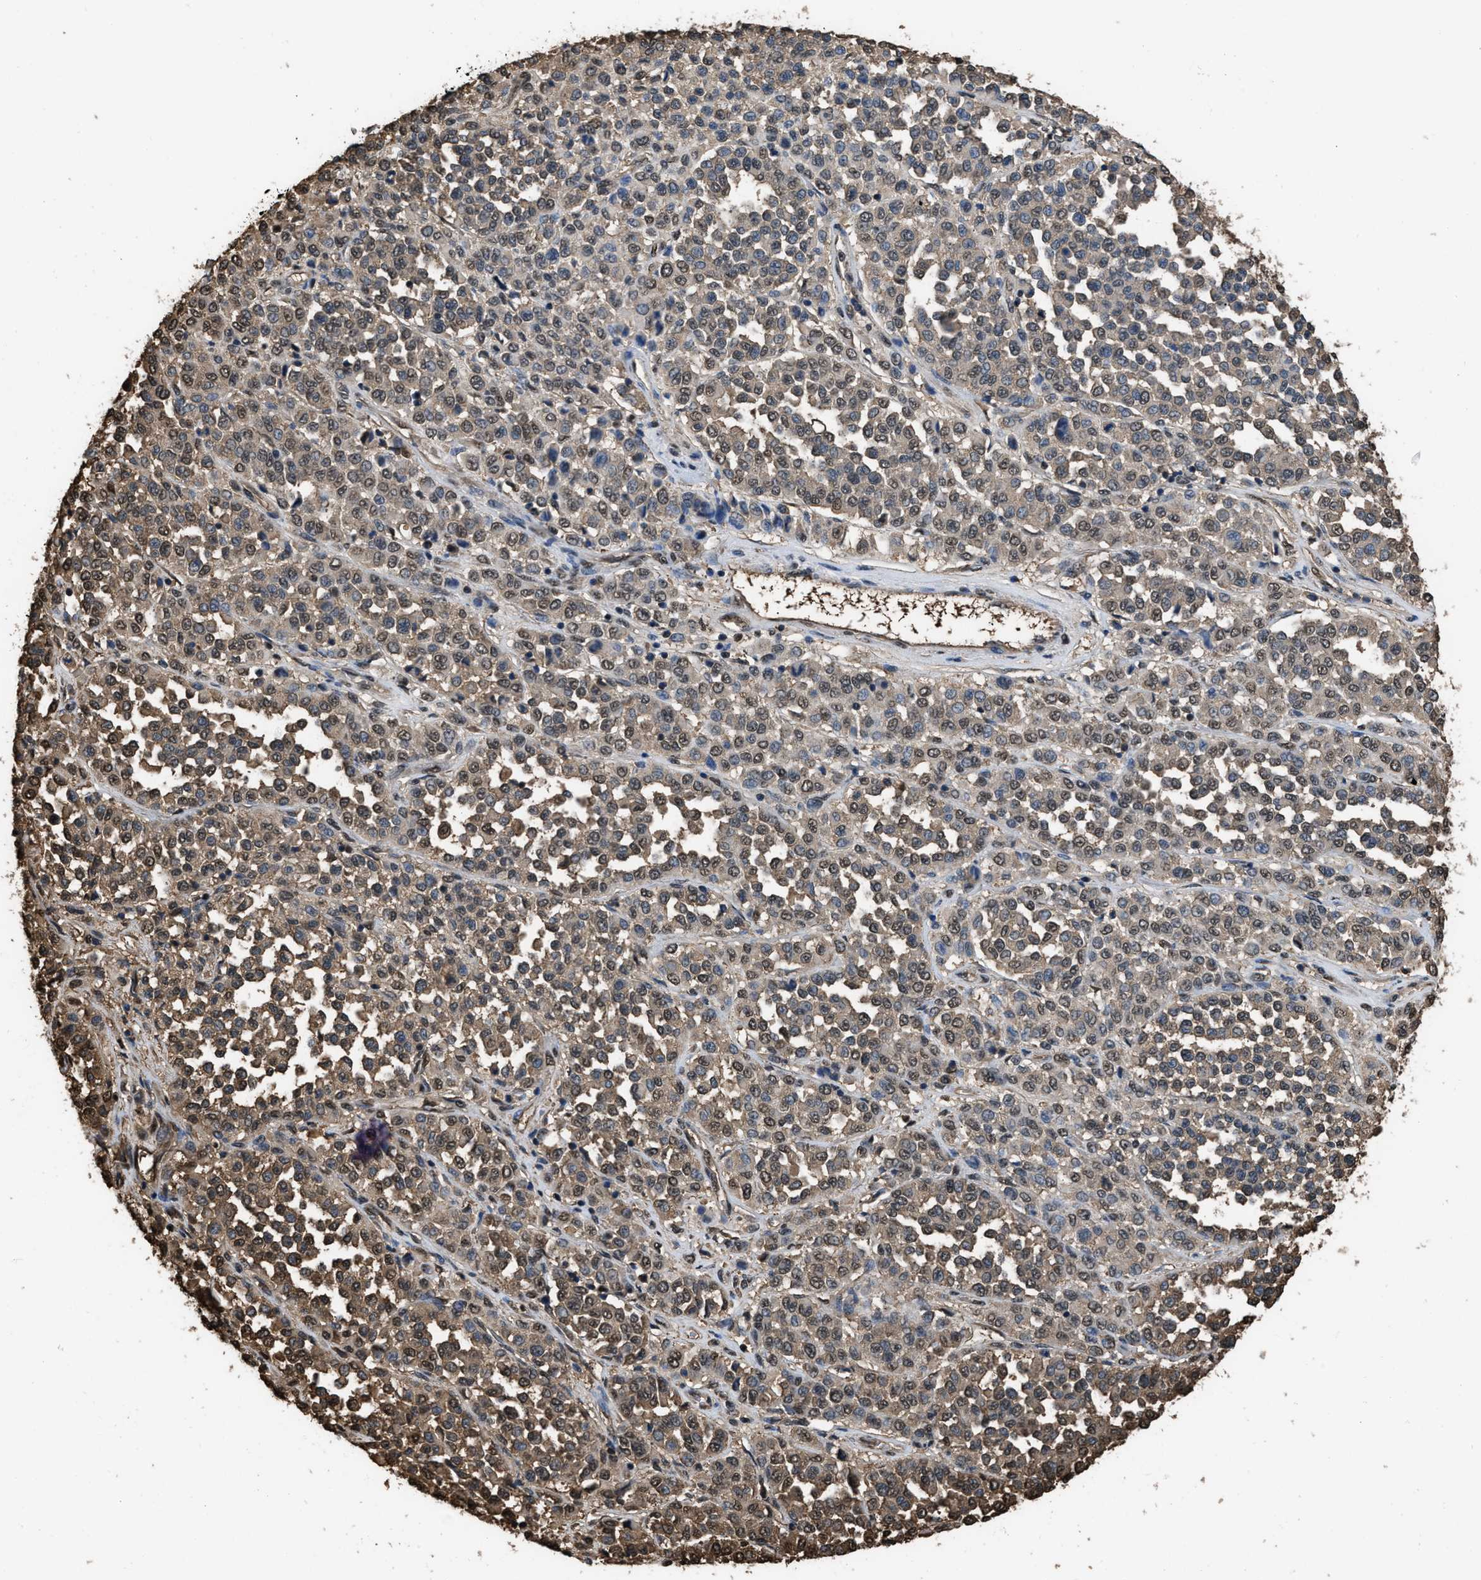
{"staining": {"intensity": "weak", "quantity": ">75%", "location": "nuclear"}, "tissue": "melanoma", "cell_type": "Tumor cells", "image_type": "cancer", "snomed": [{"axis": "morphology", "description": "Malignant melanoma, Metastatic site"}, {"axis": "topography", "description": "Pancreas"}], "caption": "Tumor cells demonstrate low levels of weak nuclear positivity in approximately >75% of cells in malignant melanoma (metastatic site).", "gene": "FNTA", "patient": {"sex": "female", "age": 30}}